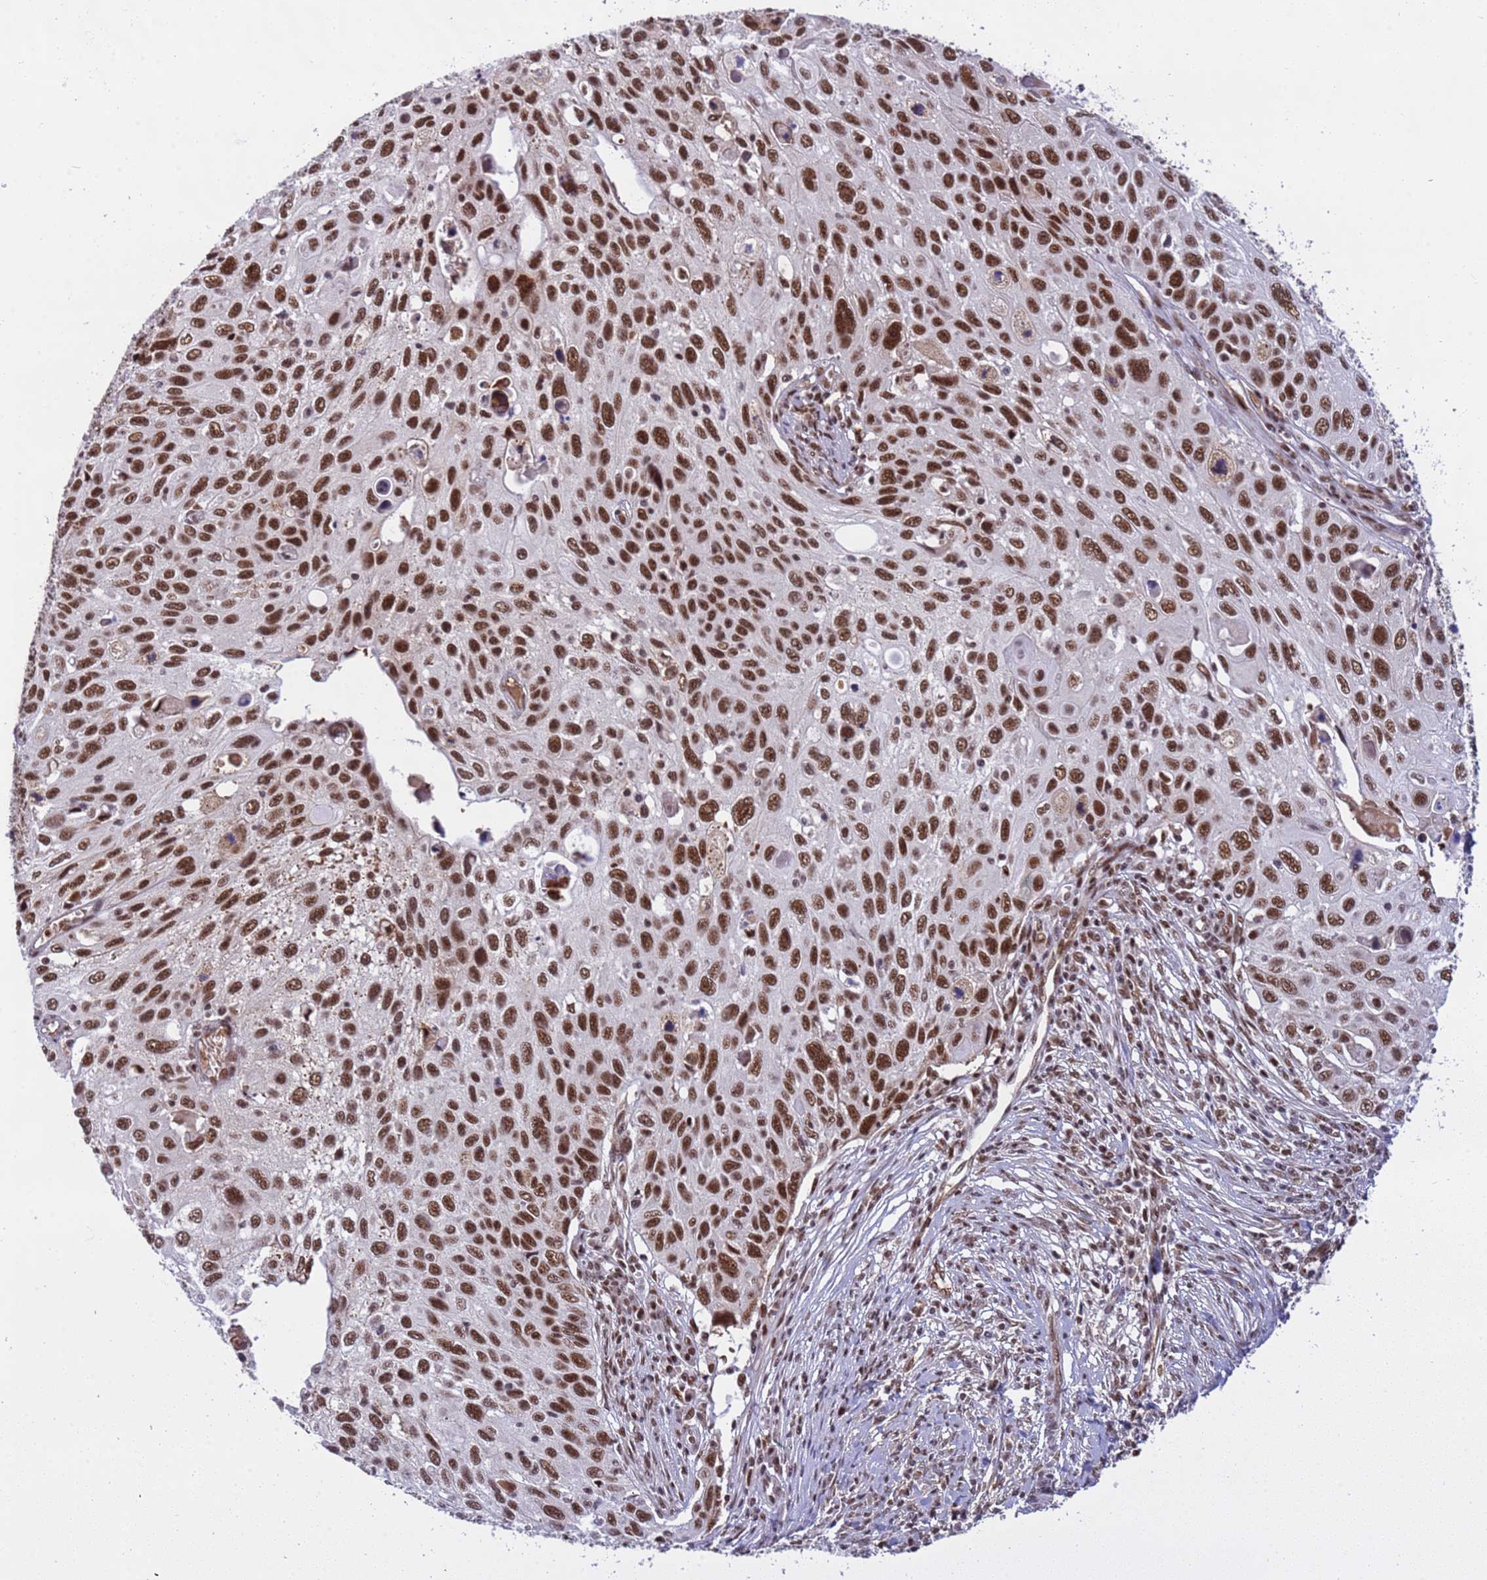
{"staining": {"intensity": "strong", "quantity": ">75%", "location": "nuclear"}, "tissue": "cervical cancer", "cell_type": "Tumor cells", "image_type": "cancer", "snomed": [{"axis": "morphology", "description": "Squamous cell carcinoma, NOS"}, {"axis": "topography", "description": "Cervix"}], "caption": "Immunohistochemical staining of human cervical cancer (squamous cell carcinoma) displays high levels of strong nuclear protein positivity in approximately >75% of tumor cells.", "gene": "SRRT", "patient": {"sex": "female", "age": 70}}